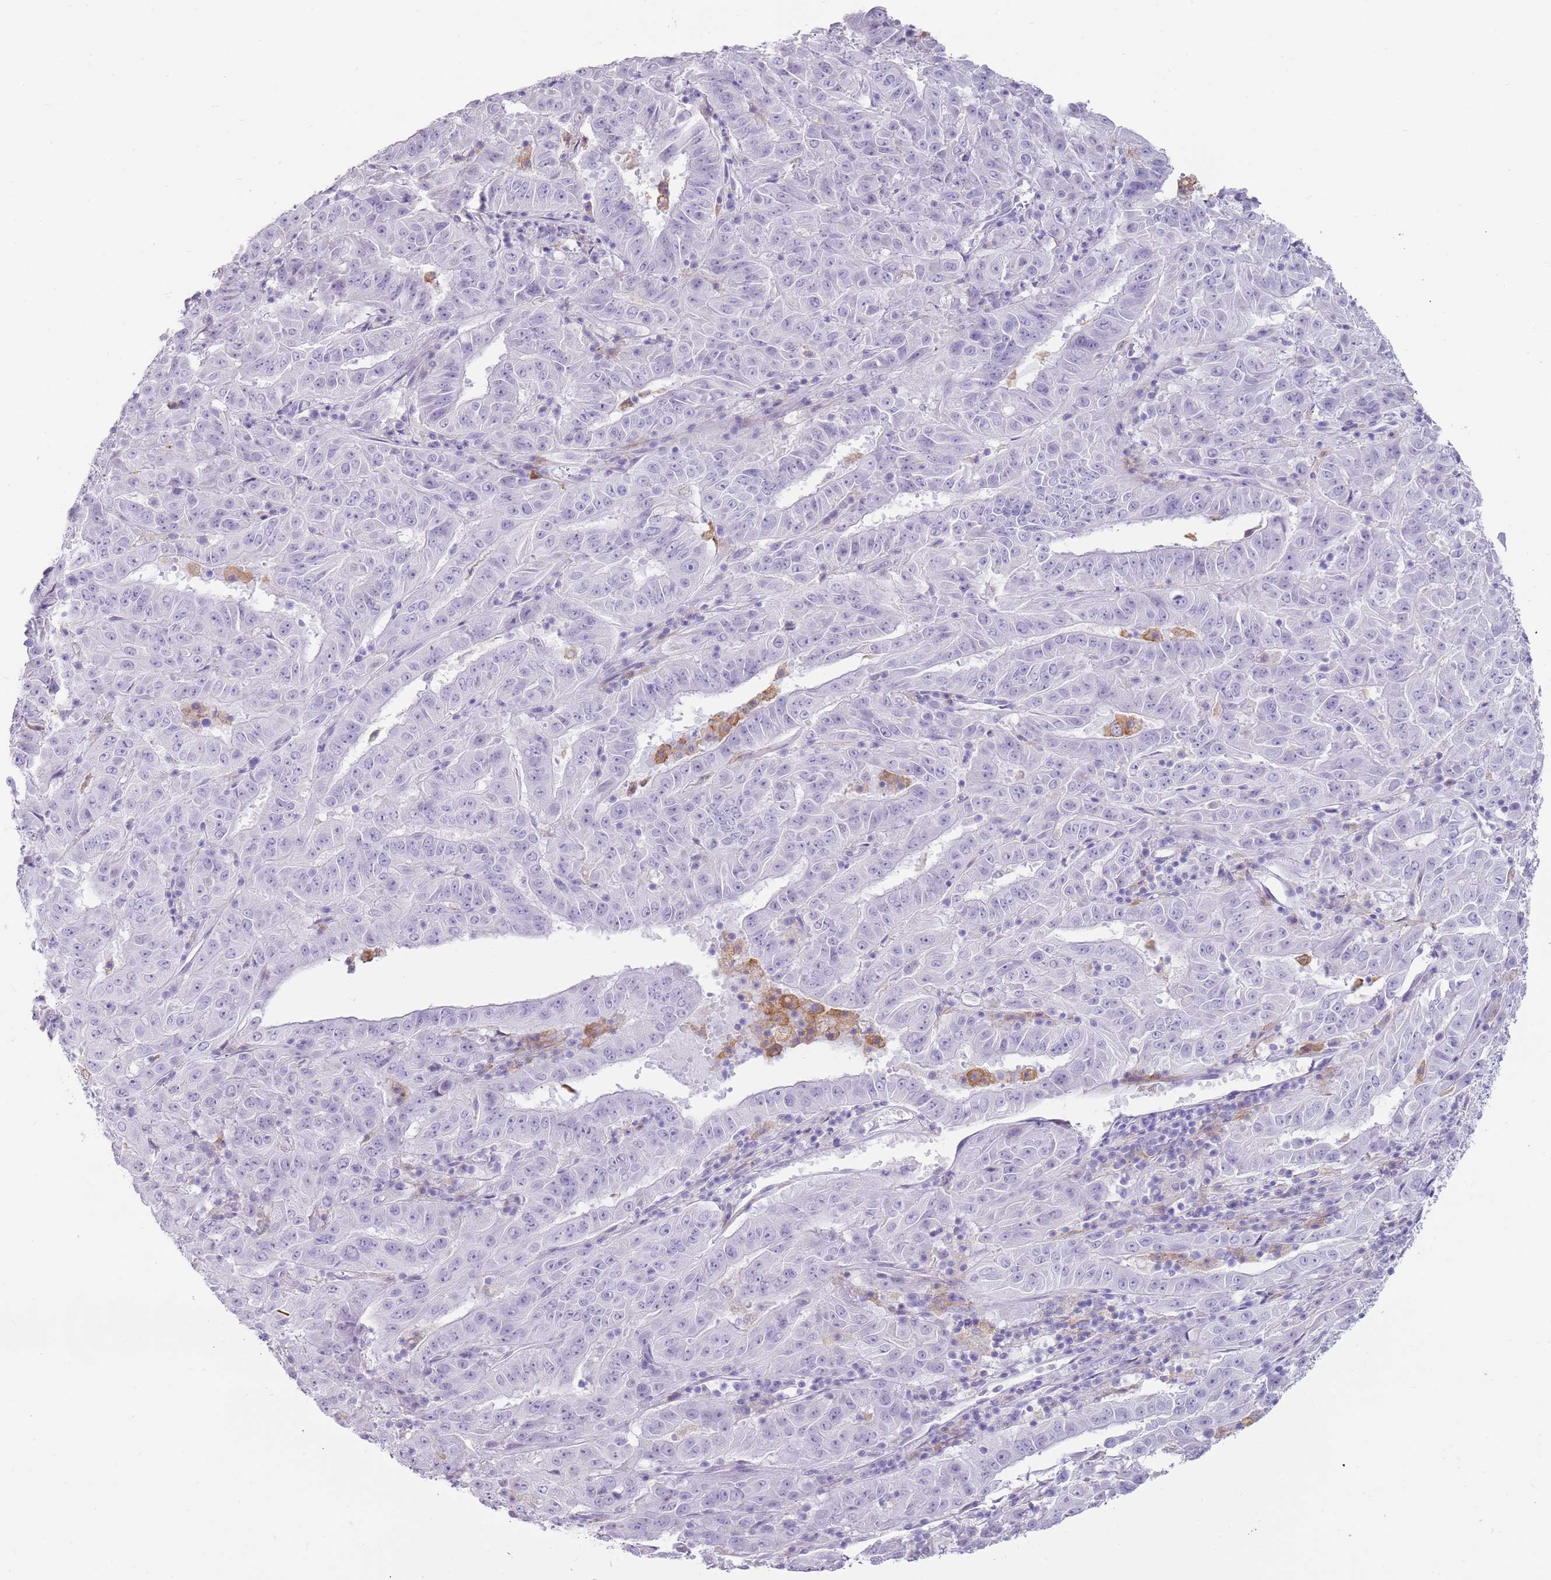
{"staining": {"intensity": "negative", "quantity": "none", "location": "none"}, "tissue": "pancreatic cancer", "cell_type": "Tumor cells", "image_type": "cancer", "snomed": [{"axis": "morphology", "description": "Adenocarcinoma, NOS"}, {"axis": "topography", "description": "Pancreas"}], "caption": "The image shows no staining of tumor cells in pancreatic adenocarcinoma. (Immunohistochemistry, brightfield microscopy, high magnification).", "gene": "COLEC12", "patient": {"sex": "male", "age": 63}}